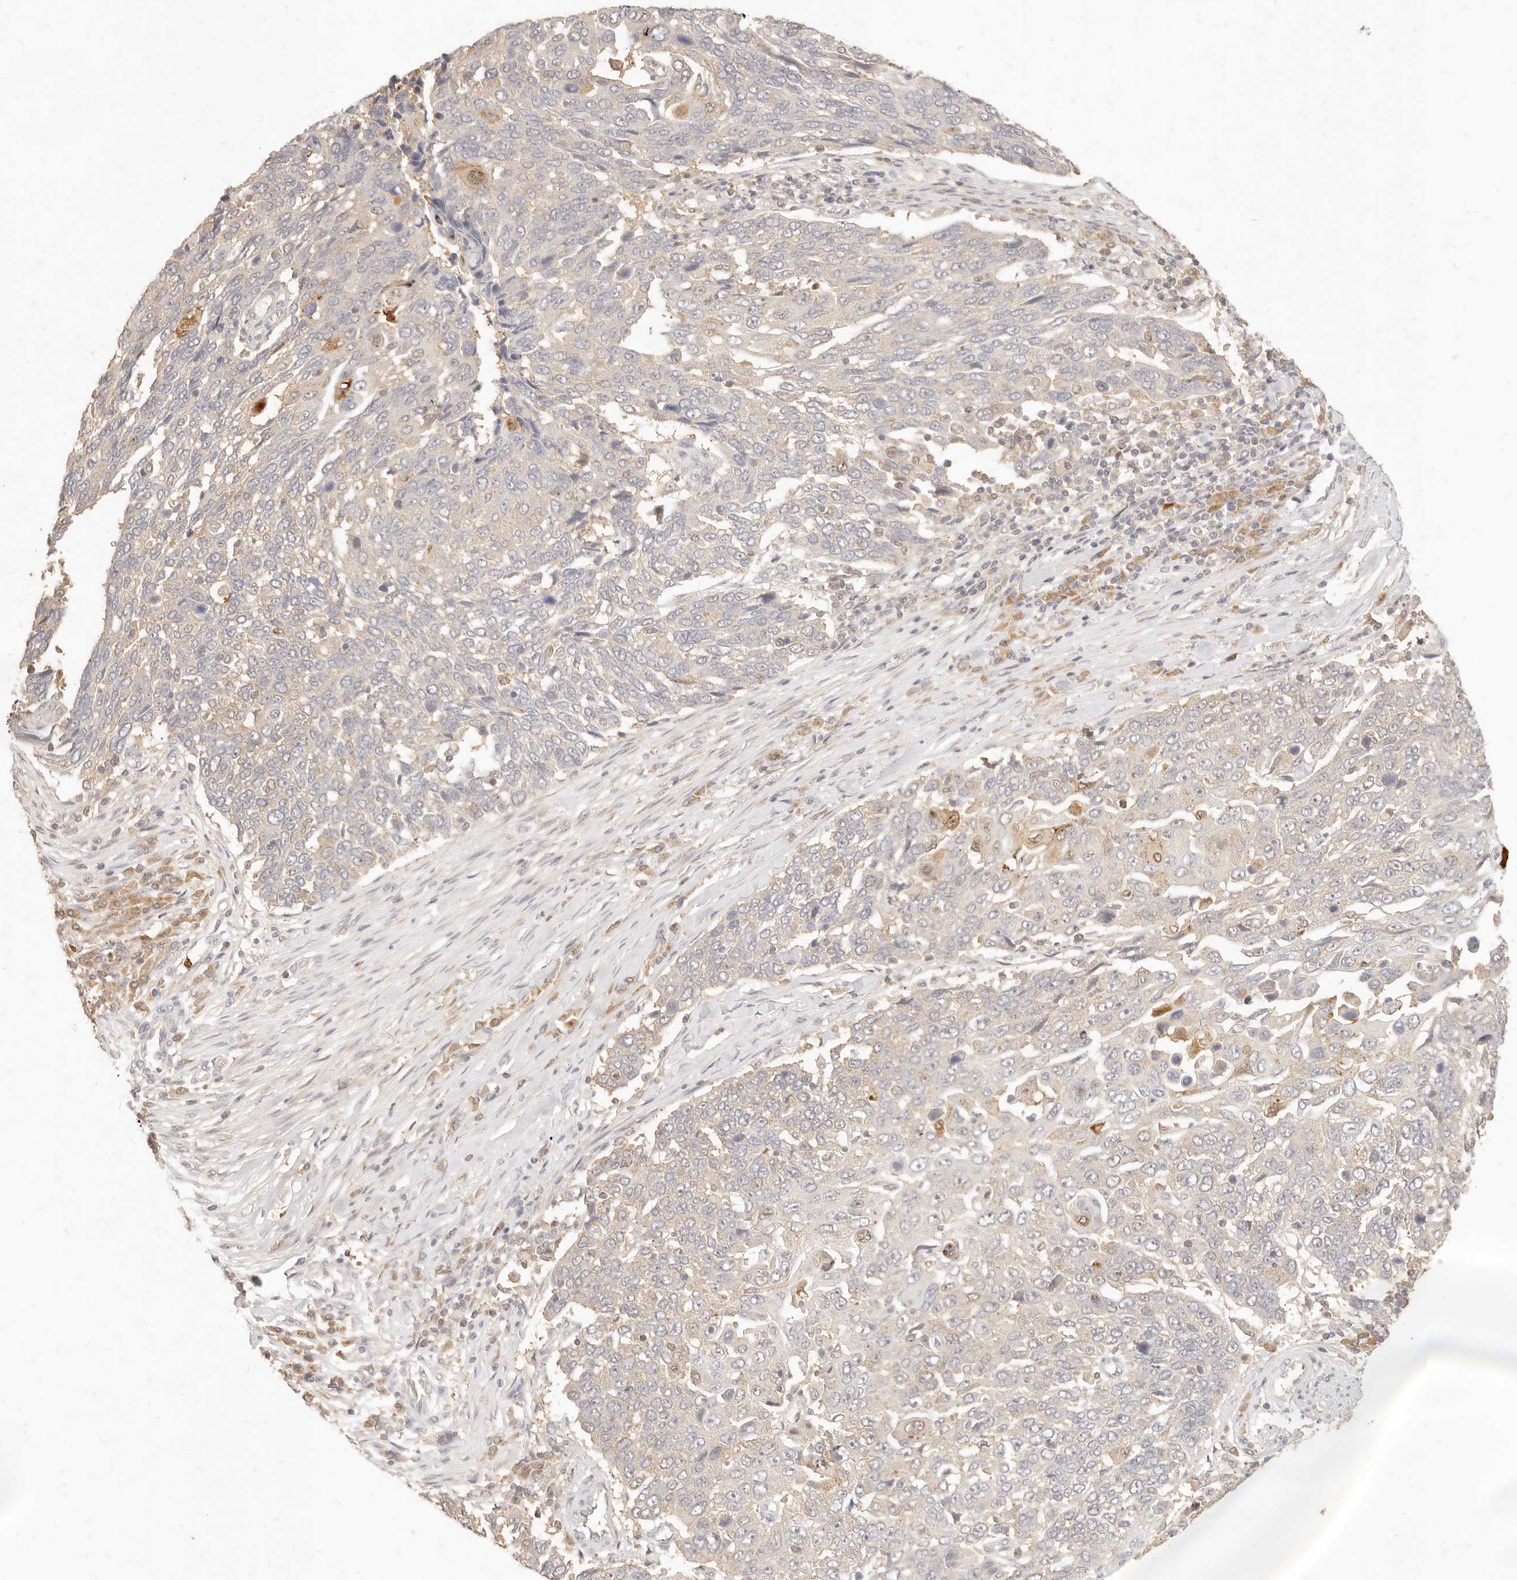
{"staining": {"intensity": "negative", "quantity": "none", "location": "none"}, "tissue": "lung cancer", "cell_type": "Tumor cells", "image_type": "cancer", "snomed": [{"axis": "morphology", "description": "Squamous cell carcinoma, NOS"}, {"axis": "topography", "description": "Lung"}], "caption": "A micrograph of lung squamous cell carcinoma stained for a protein demonstrates no brown staining in tumor cells.", "gene": "TMTC2", "patient": {"sex": "male", "age": 66}}